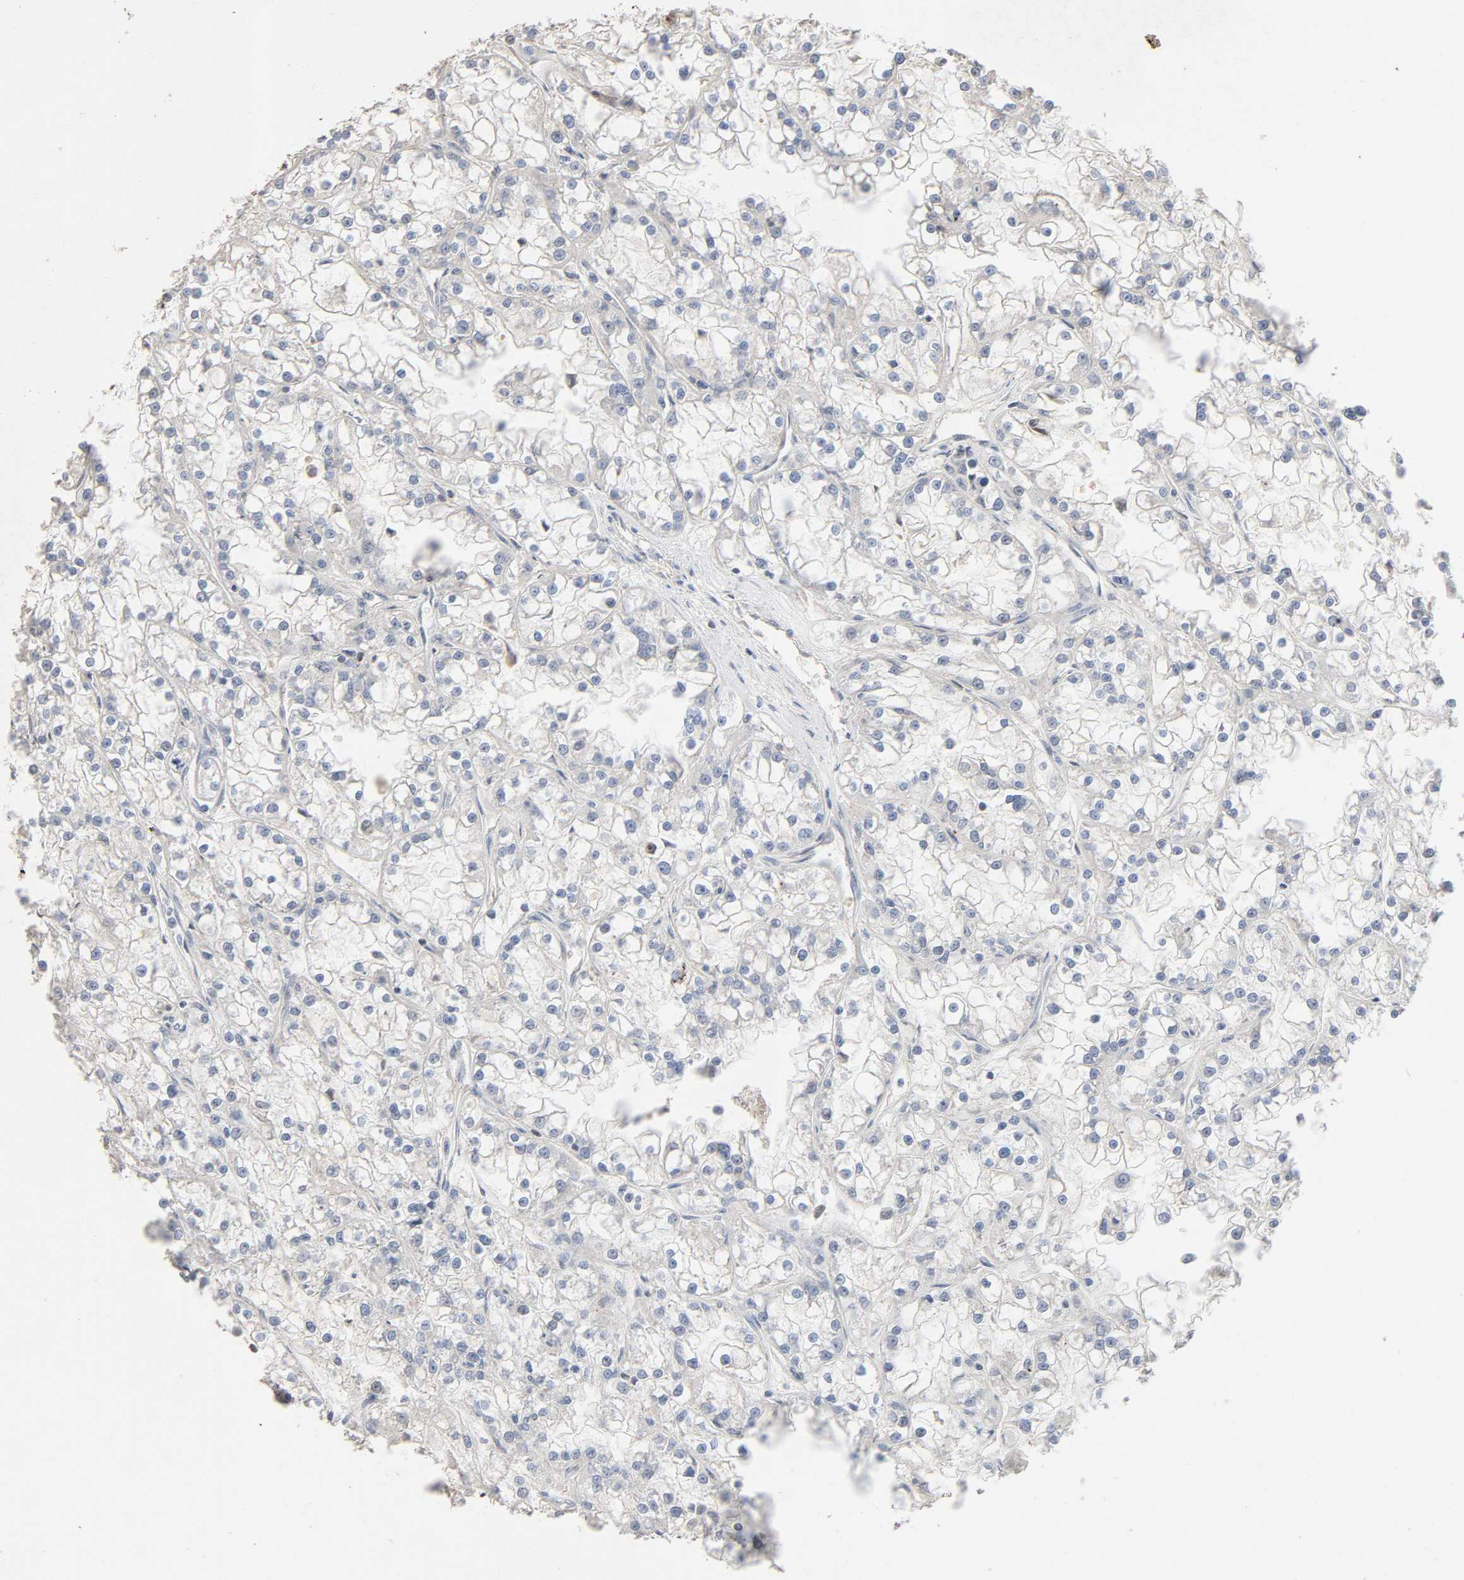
{"staining": {"intensity": "negative", "quantity": "none", "location": "none"}, "tissue": "renal cancer", "cell_type": "Tumor cells", "image_type": "cancer", "snomed": [{"axis": "morphology", "description": "Adenocarcinoma, NOS"}, {"axis": "topography", "description": "Kidney"}], "caption": "High power microscopy micrograph of an immunohistochemistry micrograph of adenocarcinoma (renal), revealing no significant staining in tumor cells.", "gene": "CDK6", "patient": {"sex": "female", "age": 52}}